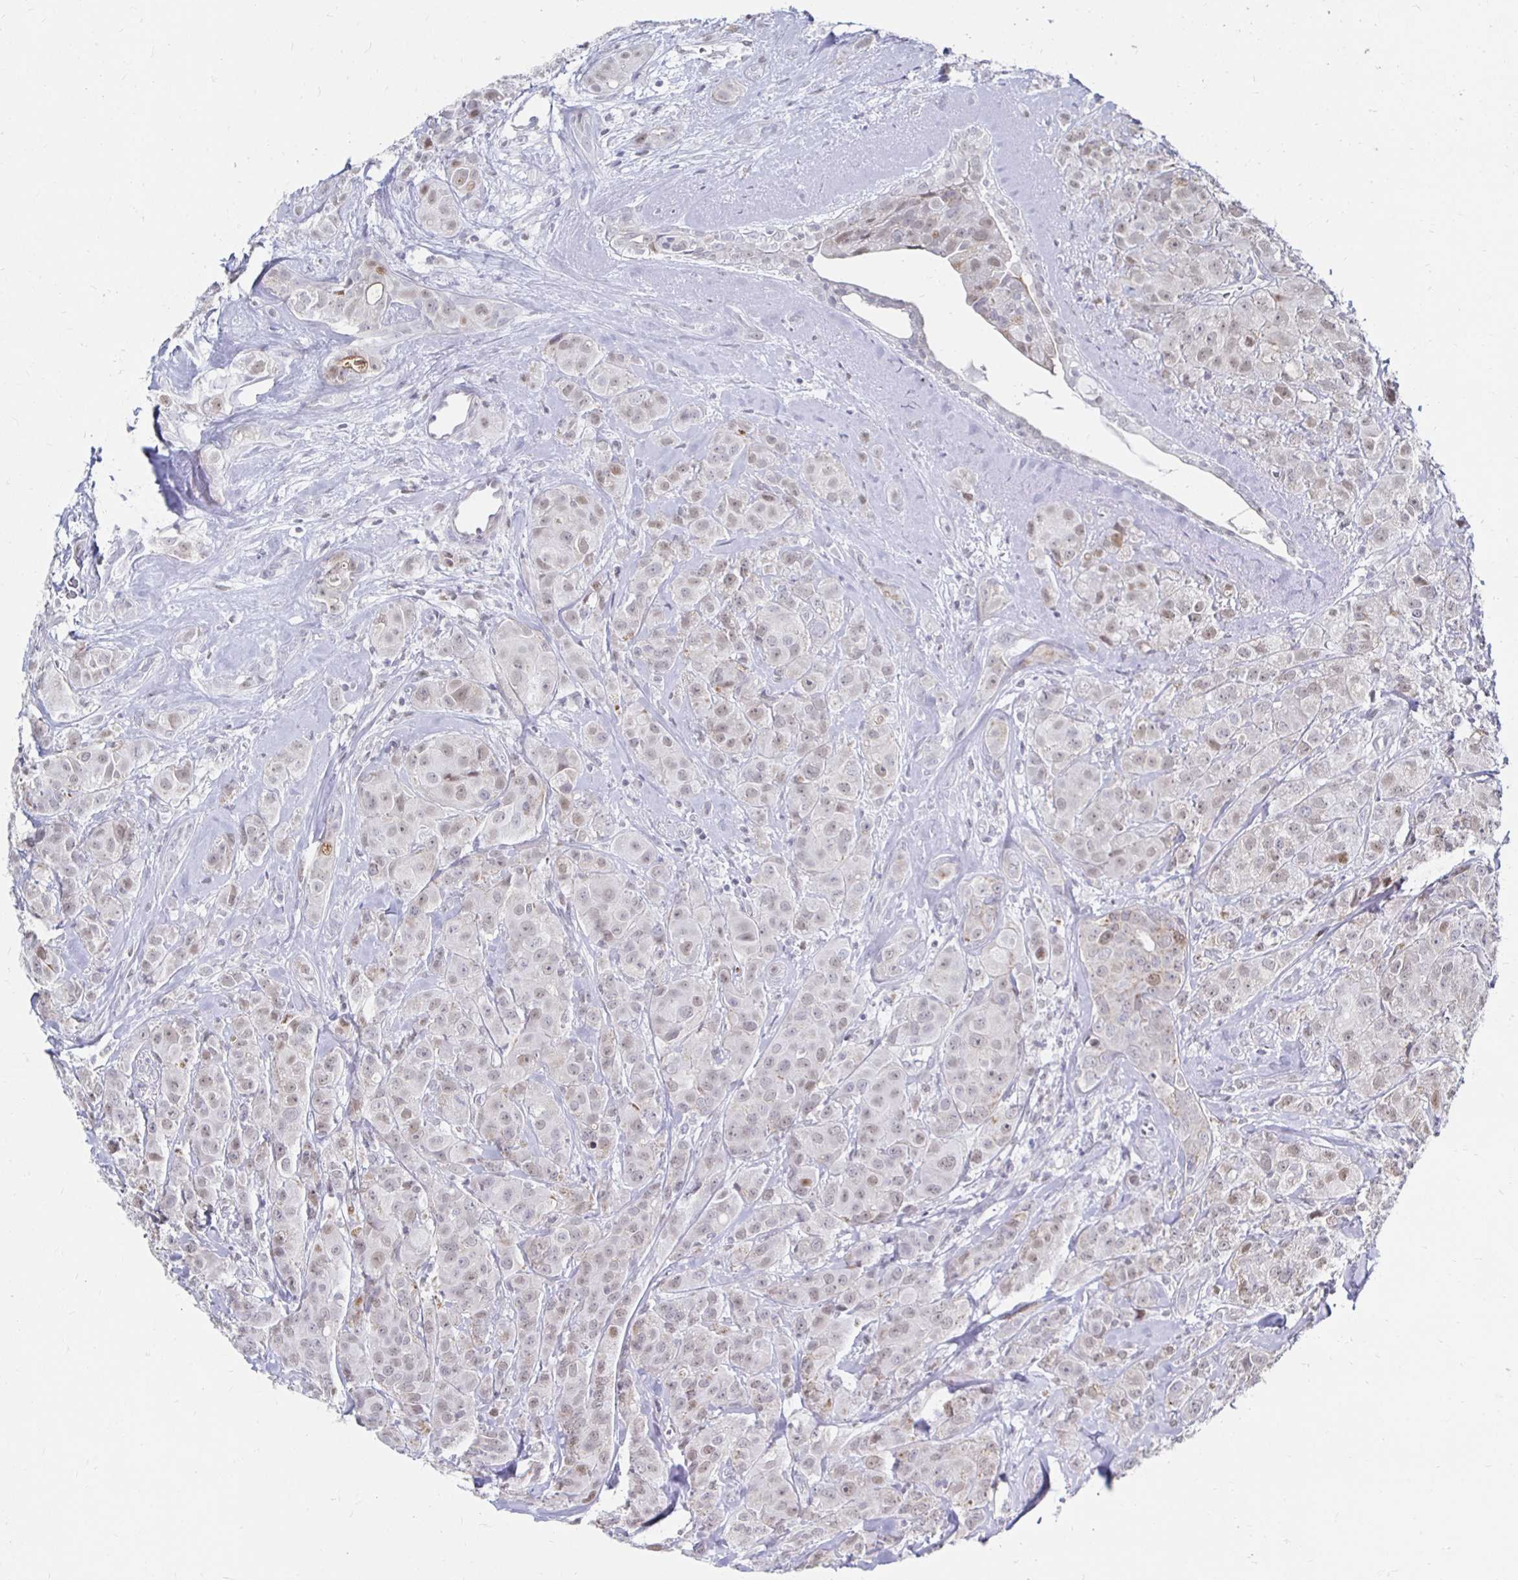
{"staining": {"intensity": "weak", "quantity": "<25%", "location": "nuclear"}, "tissue": "breast cancer", "cell_type": "Tumor cells", "image_type": "cancer", "snomed": [{"axis": "morphology", "description": "Normal tissue, NOS"}, {"axis": "morphology", "description": "Duct carcinoma"}, {"axis": "topography", "description": "Breast"}], "caption": "Tumor cells are negative for protein expression in human breast cancer. (DAB immunohistochemistry visualized using brightfield microscopy, high magnification).", "gene": "NOCT", "patient": {"sex": "female", "age": 43}}